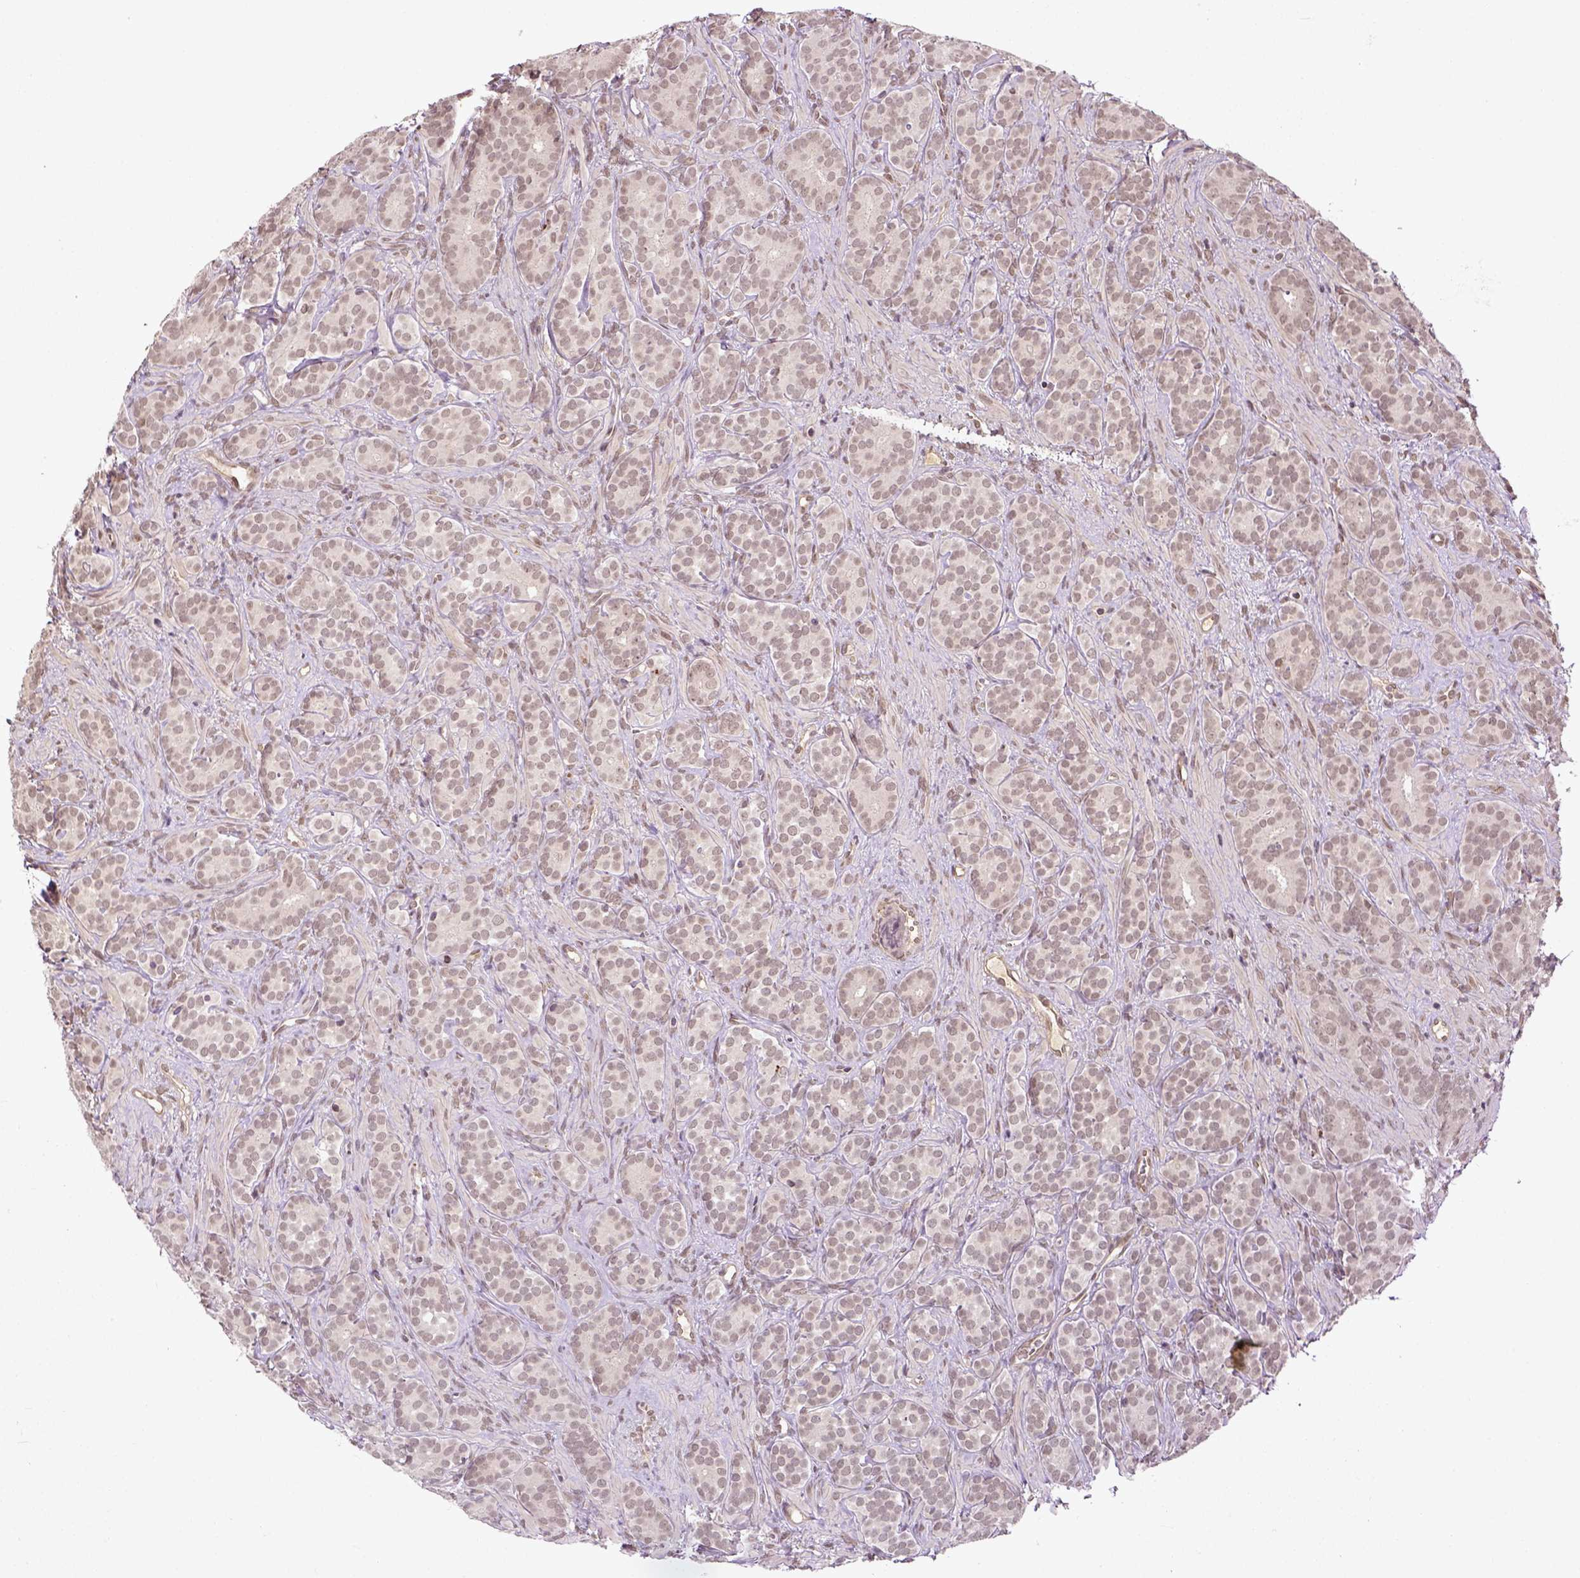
{"staining": {"intensity": "weak", "quantity": ">75%", "location": "nuclear"}, "tissue": "prostate cancer", "cell_type": "Tumor cells", "image_type": "cancer", "snomed": [{"axis": "morphology", "description": "Adenocarcinoma, High grade"}, {"axis": "topography", "description": "Prostate"}], "caption": "A brown stain shows weak nuclear expression of a protein in human prostate high-grade adenocarcinoma tumor cells. The staining is performed using DAB (3,3'-diaminobenzidine) brown chromogen to label protein expression. The nuclei are counter-stained blue using hematoxylin.", "gene": "BANF1", "patient": {"sex": "male", "age": 84}}